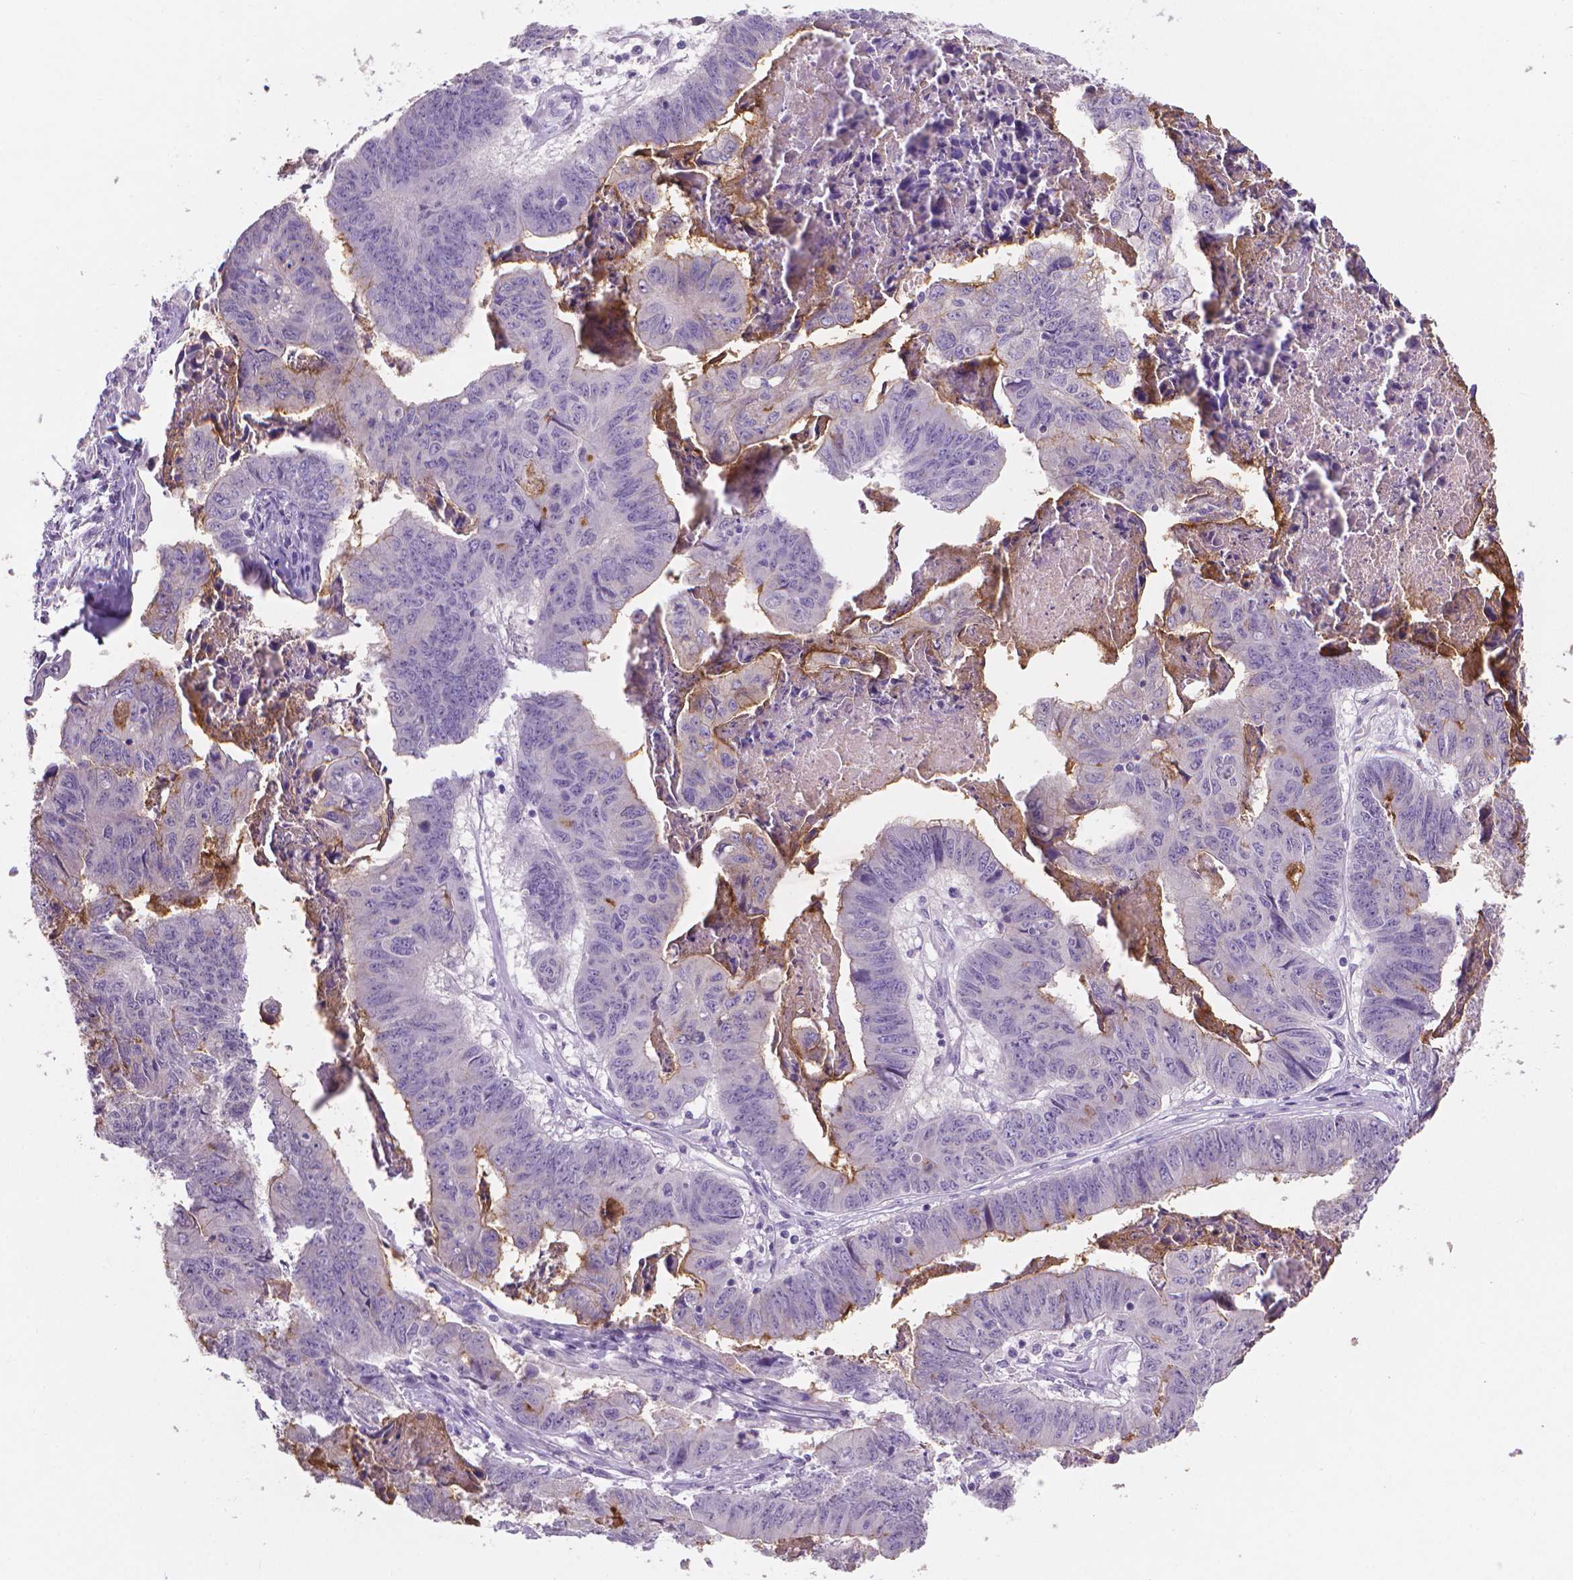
{"staining": {"intensity": "weak", "quantity": "25%-75%", "location": "cytoplasmic/membranous"}, "tissue": "stomach cancer", "cell_type": "Tumor cells", "image_type": "cancer", "snomed": [{"axis": "morphology", "description": "Adenocarcinoma, NOS"}, {"axis": "topography", "description": "Stomach, lower"}], "caption": "IHC image of stomach cancer stained for a protein (brown), which demonstrates low levels of weak cytoplasmic/membranous positivity in about 25%-75% of tumor cells.", "gene": "XPNPEP2", "patient": {"sex": "male", "age": 77}}